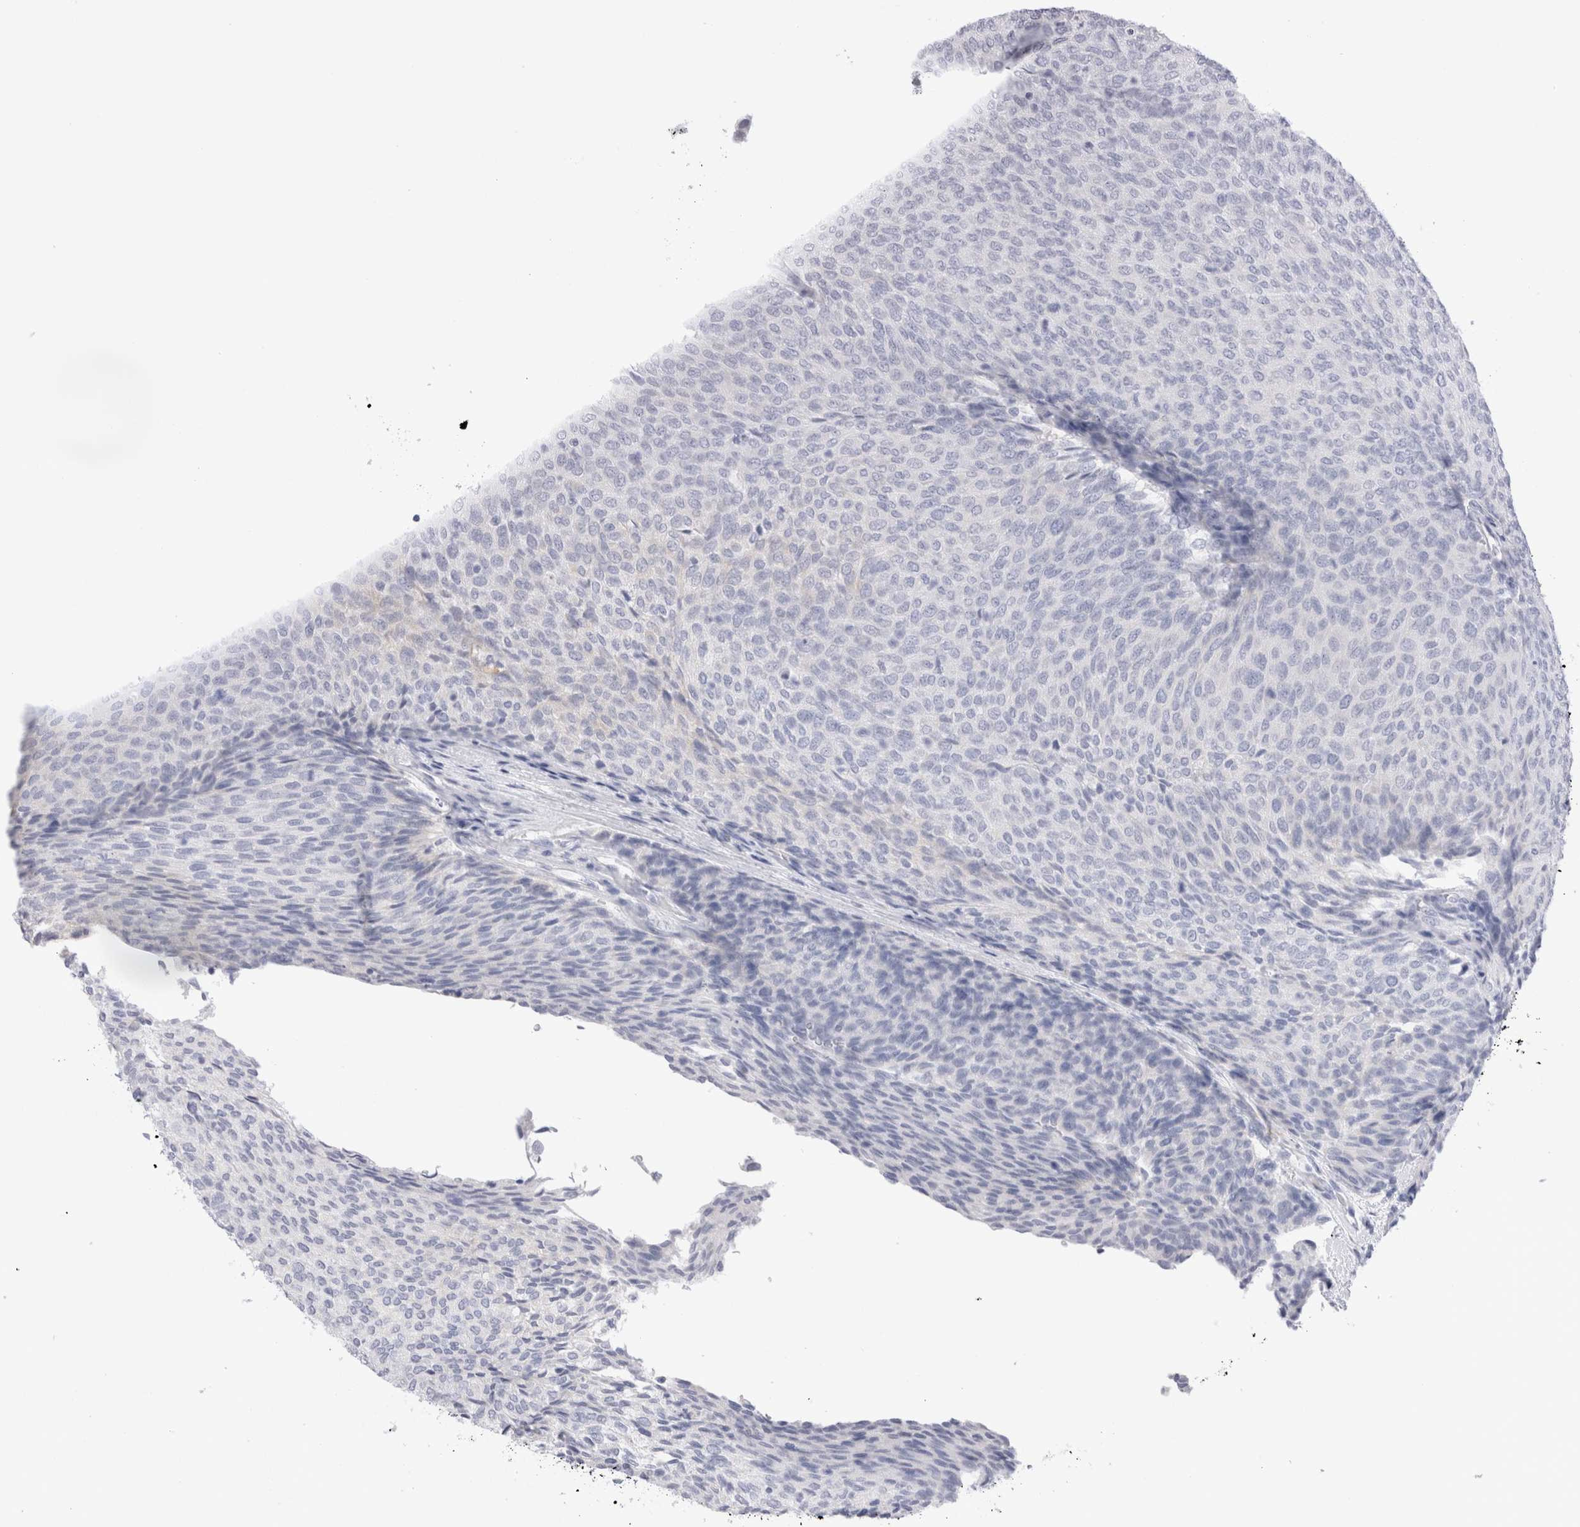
{"staining": {"intensity": "negative", "quantity": "none", "location": "none"}, "tissue": "urothelial cancer", "cell_type": "Tumor cells", "image_type": "cancer", "snomed": [{"axis": "morphology", "description": "Urothelial carcinoma, Low grade"}, {"axis": "topography", "description": "Urinary bladder"}], "caption": "High magnification brightfield microscopy of low-grade urothelial carcinoma stained with DAB (3,3'-diaminobenzidine) (brown) and counterstained with hematoxylin (blue): tumor cells show no significant staining.", "gene": "MUC15", "patient": {"sex": "female", "age": 79}}